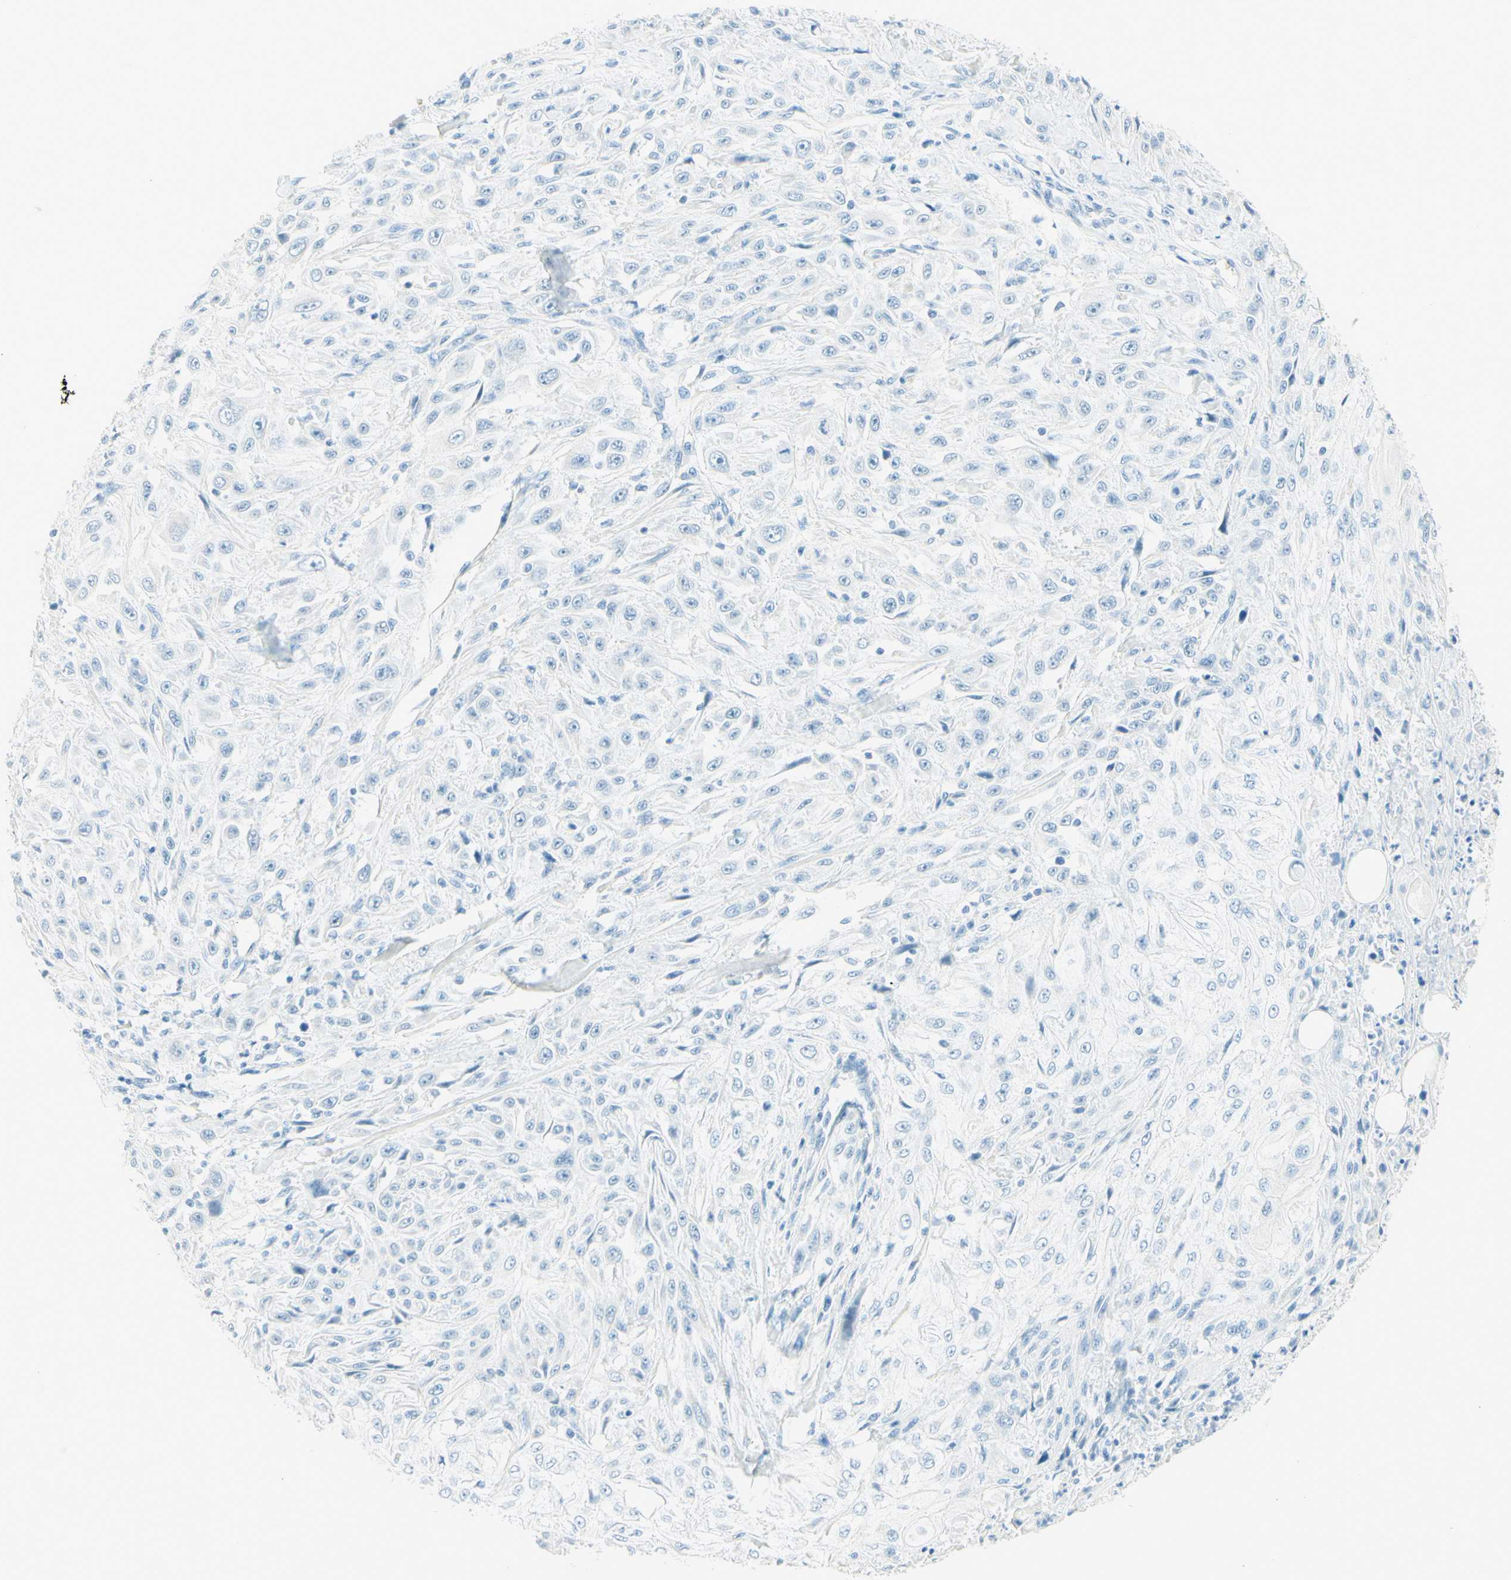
{"staining": {"intensity": "negative", "quantity": "none", "location": "none"}, "tissue": "skin cancer", "cell_type": "Tumor cells", "image_type": "cancer", "snomed": [{"axis": "morphology", "description": "Squamous cell carcinoma, NOS"}, {"axis": "topography", "description": "Skin"}], "caption": "High power microscopy micrograph of an immunohistochemistry micrograph of skin squamous cell carcinoma, revealing no significant staining in tumor cells.", "gene": "TMEM132D", "patient": {"sex": "male", "age": 75}}